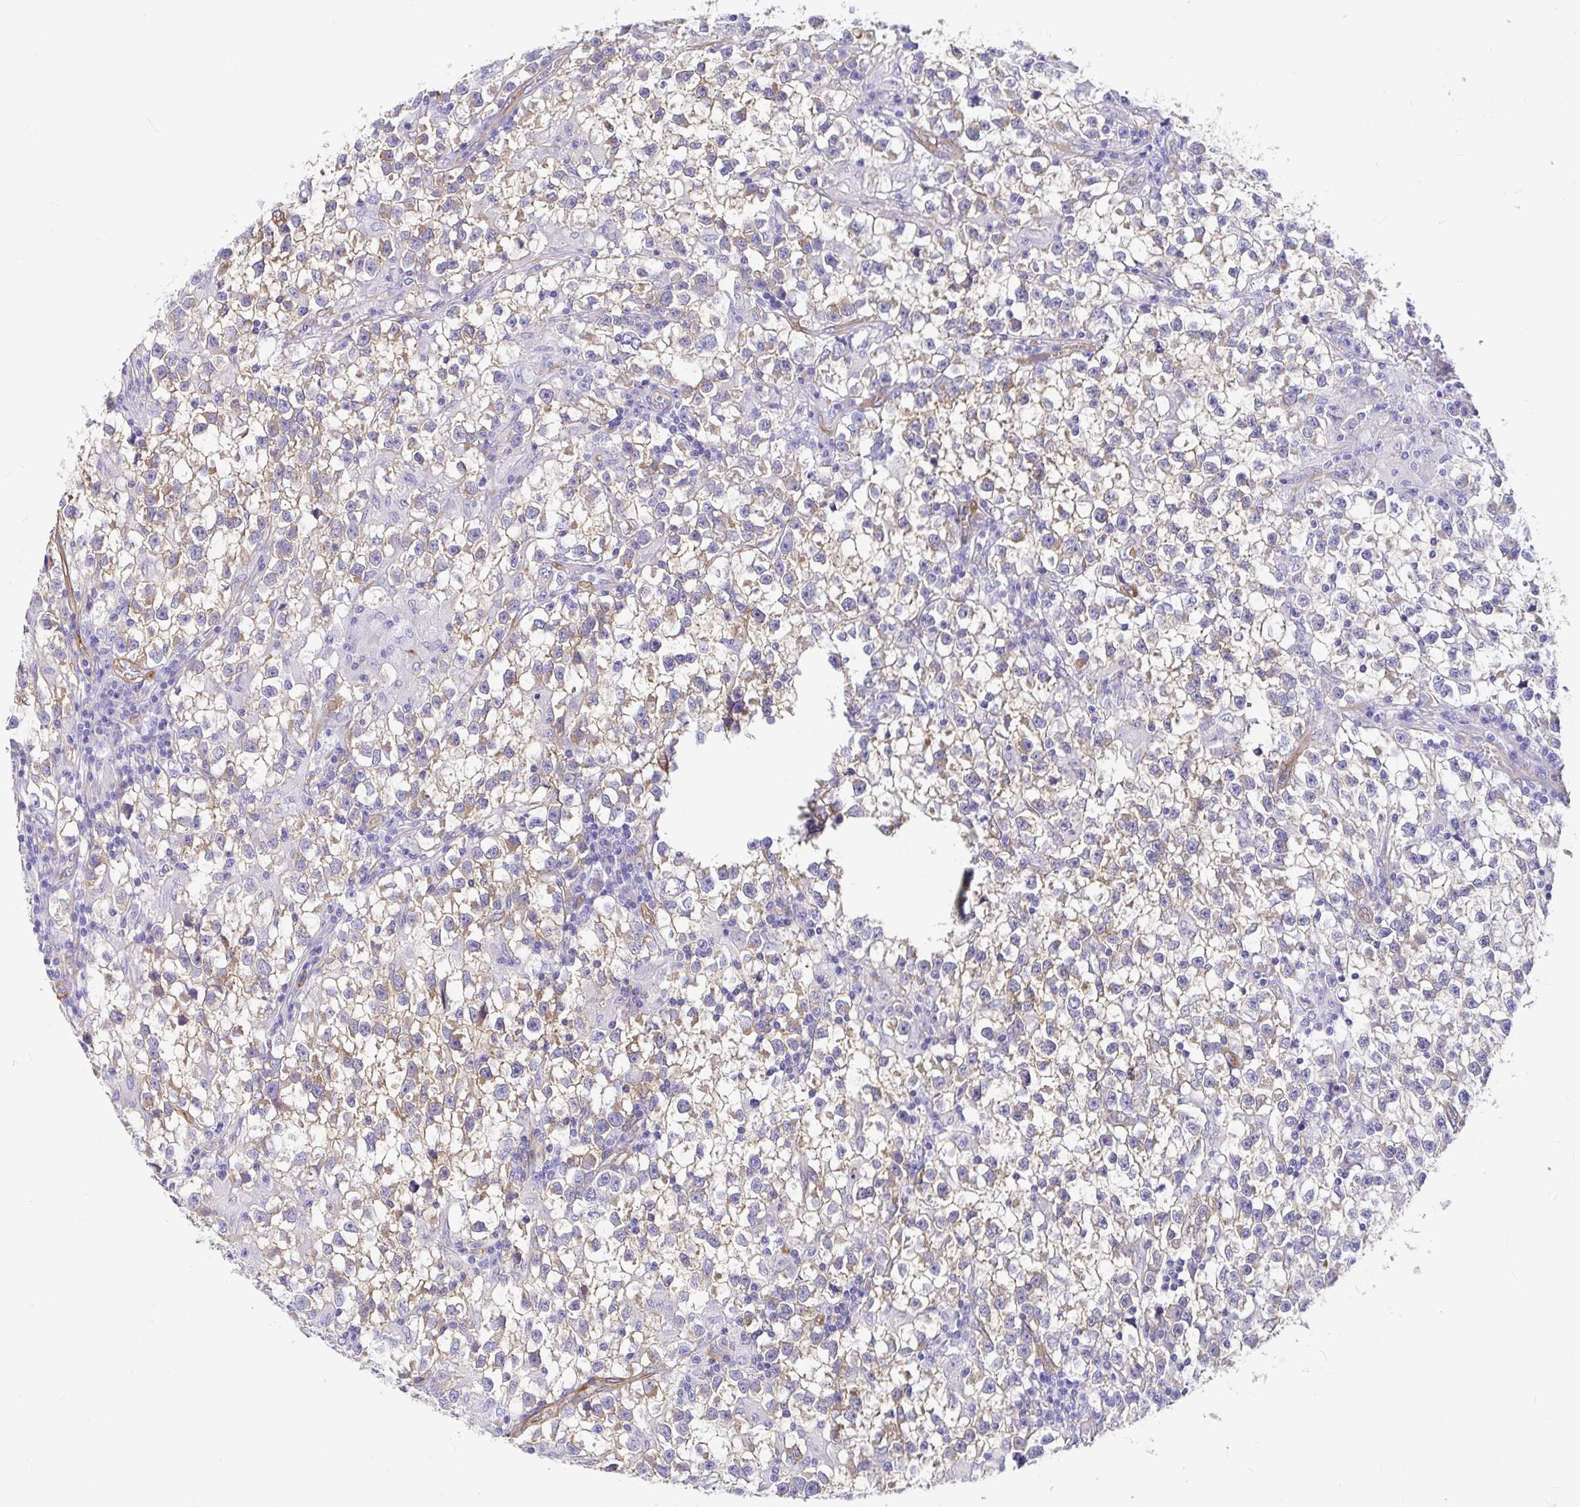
{"staining": {"intensity": "weak", "quantity": "25%-75%", "location": "cytoplasmic/membranous"}, "tissue": "testis cancer", "cell_type": "Tumor cells", "image_type": "cancer", "snomed": [{"axis": "morphology", "description": "Seminoma, NOS"}, {"axis": "topography", "description": "Testis"}], "caption": "Immunohistochemistry of human testis cancer reveals low levels of weak cytoplasmic/membranous expression in about 25%-75% of tumor cells.", "gene": "MYO1B", "patient": {"sex": "male", "age": 31}}